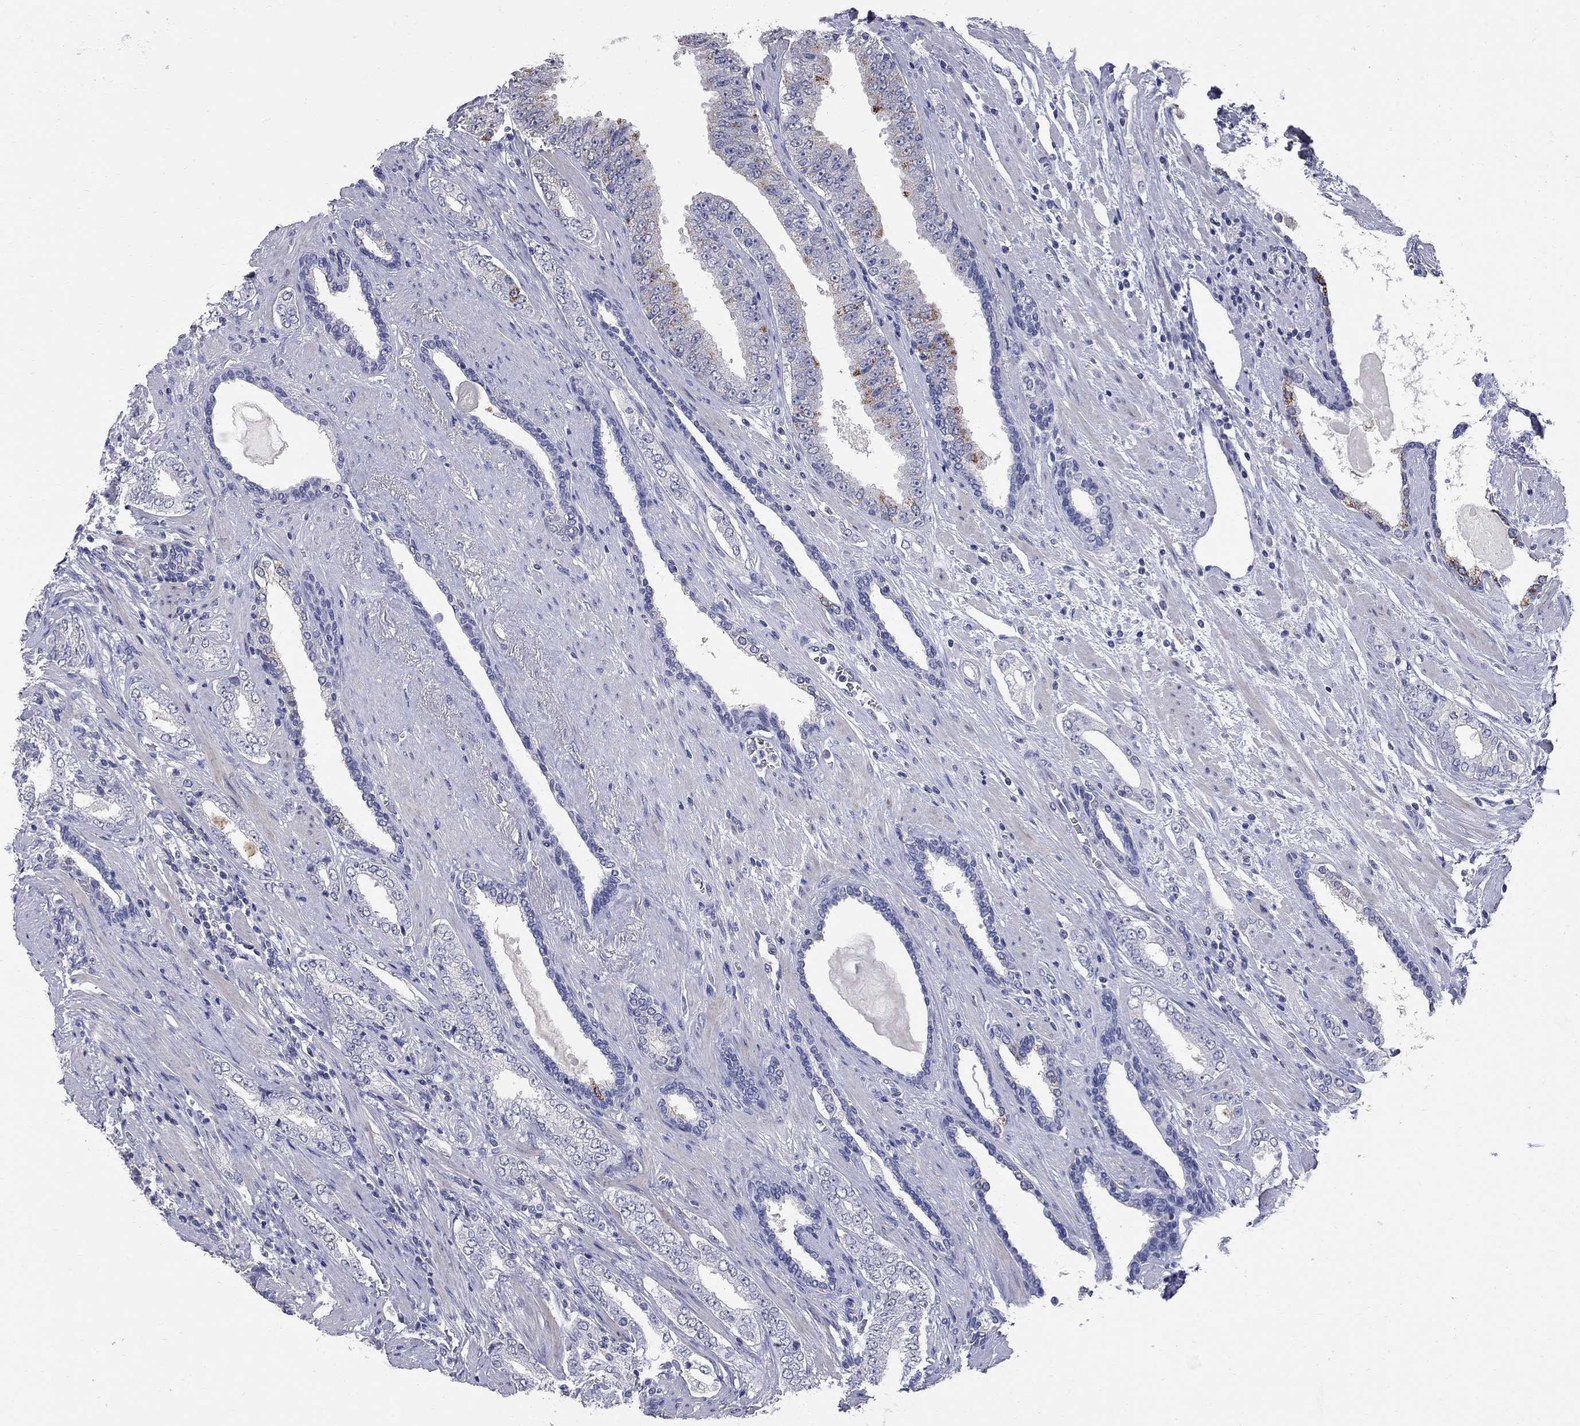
{"staining": {"intensity": "moderate", "quantity": "<25%", "location": "cytoplasmic/membranous"}, "tissue": "prostate cancer", "cell_type": "Tumor cells", "image_type": "cancer", "snomed": [{"axis": "morphology", "description": "Adenocarcinoma, Low grade"}, {"axis": "topography", "description": "Prostate and seminal vesicle, NOS"}], "caption": "Immunohistochemistry (IHC) (DAB) staining of human prostate cancer reveals moderate cytoplasmic/membranous protein positivity in about <25% of tumor cells.", "gene": "FAM221B", "patient": {"sex": "male", "age": 61}}